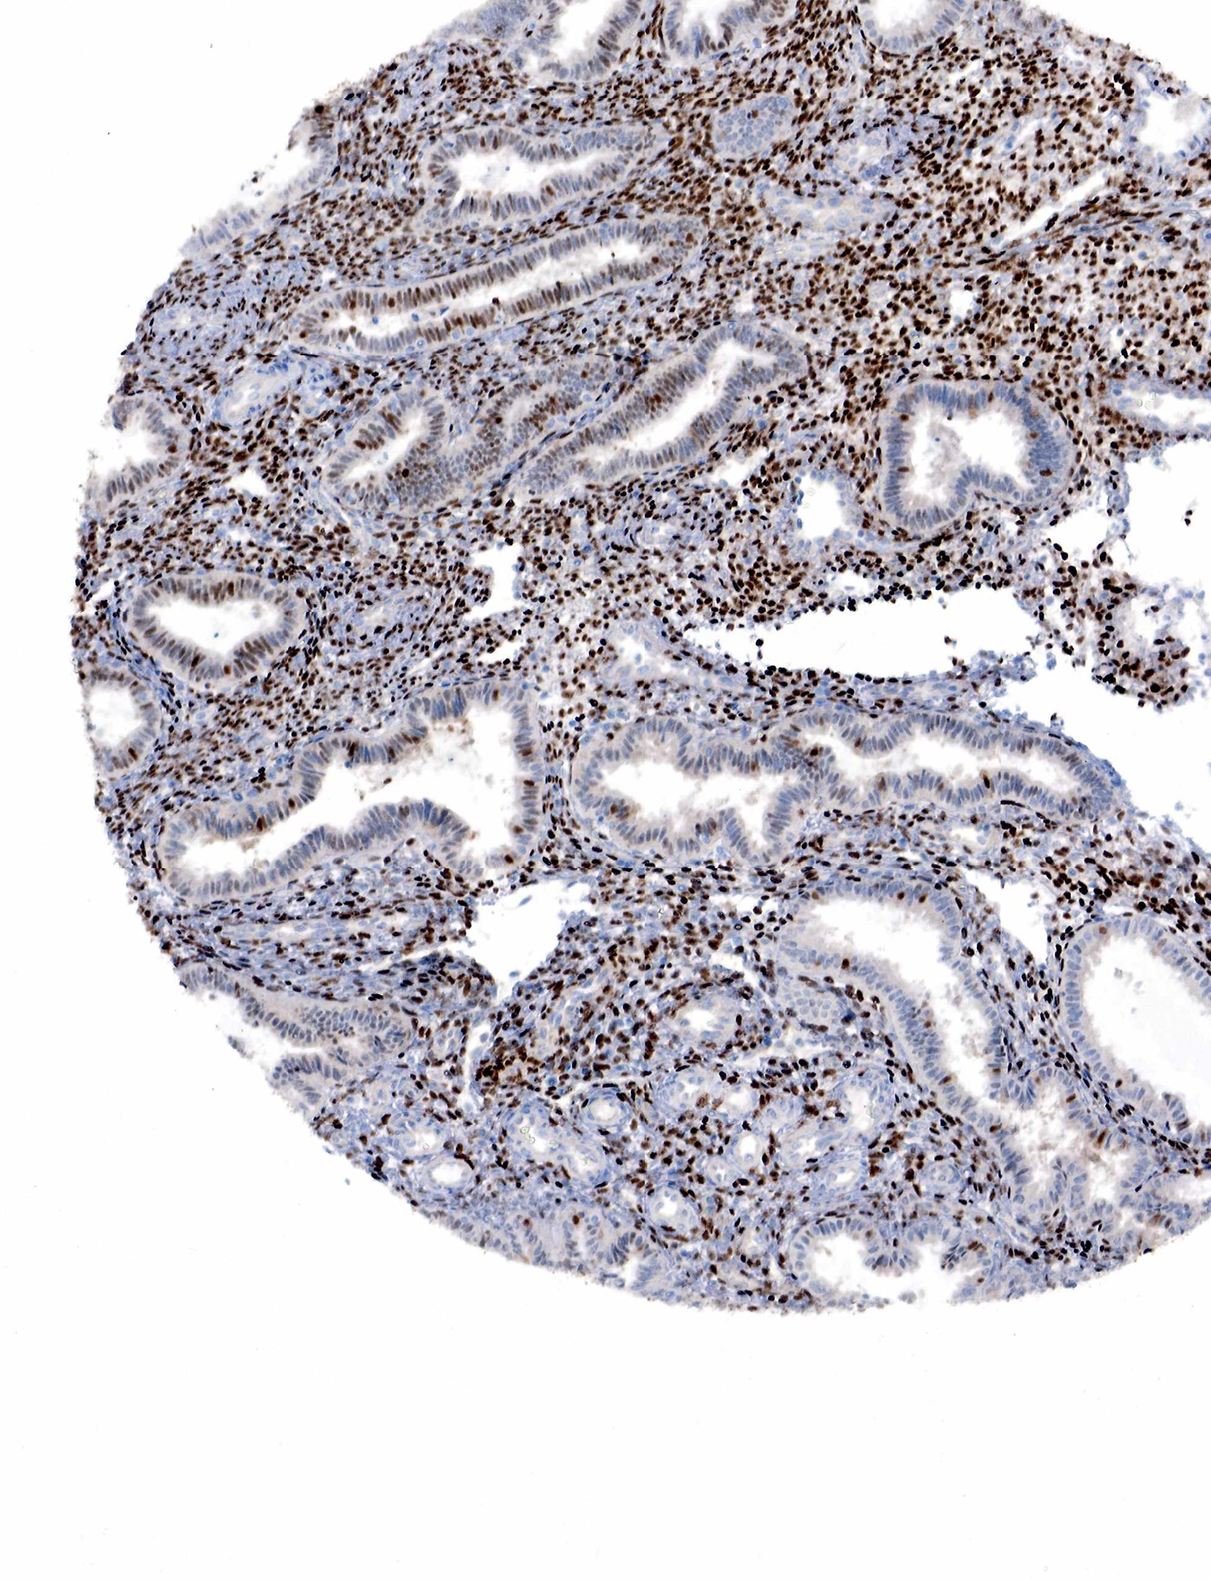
{"staining": {"intensity": "moderate", "quantity": "25%-75%", "location": "nuclear"}, "tissue": "endometrium", "cell_type": "Cells in endometrial stroma", "image_type": "normal", "snomed": [{"axis": "morphology", "description": "Normal tissue, NOS"}, {"axis": "topography", "description": "Endometrium"}], "caption": "An immunohistochemistry (IHC) histopathology image of benign tissue is shown. Protein staining in brown highlights moderate nuclear positivity in endometrium within cells in endometrial stroma.", "gene": "PGR", "patient": {"sex": "female", "age": 36}}